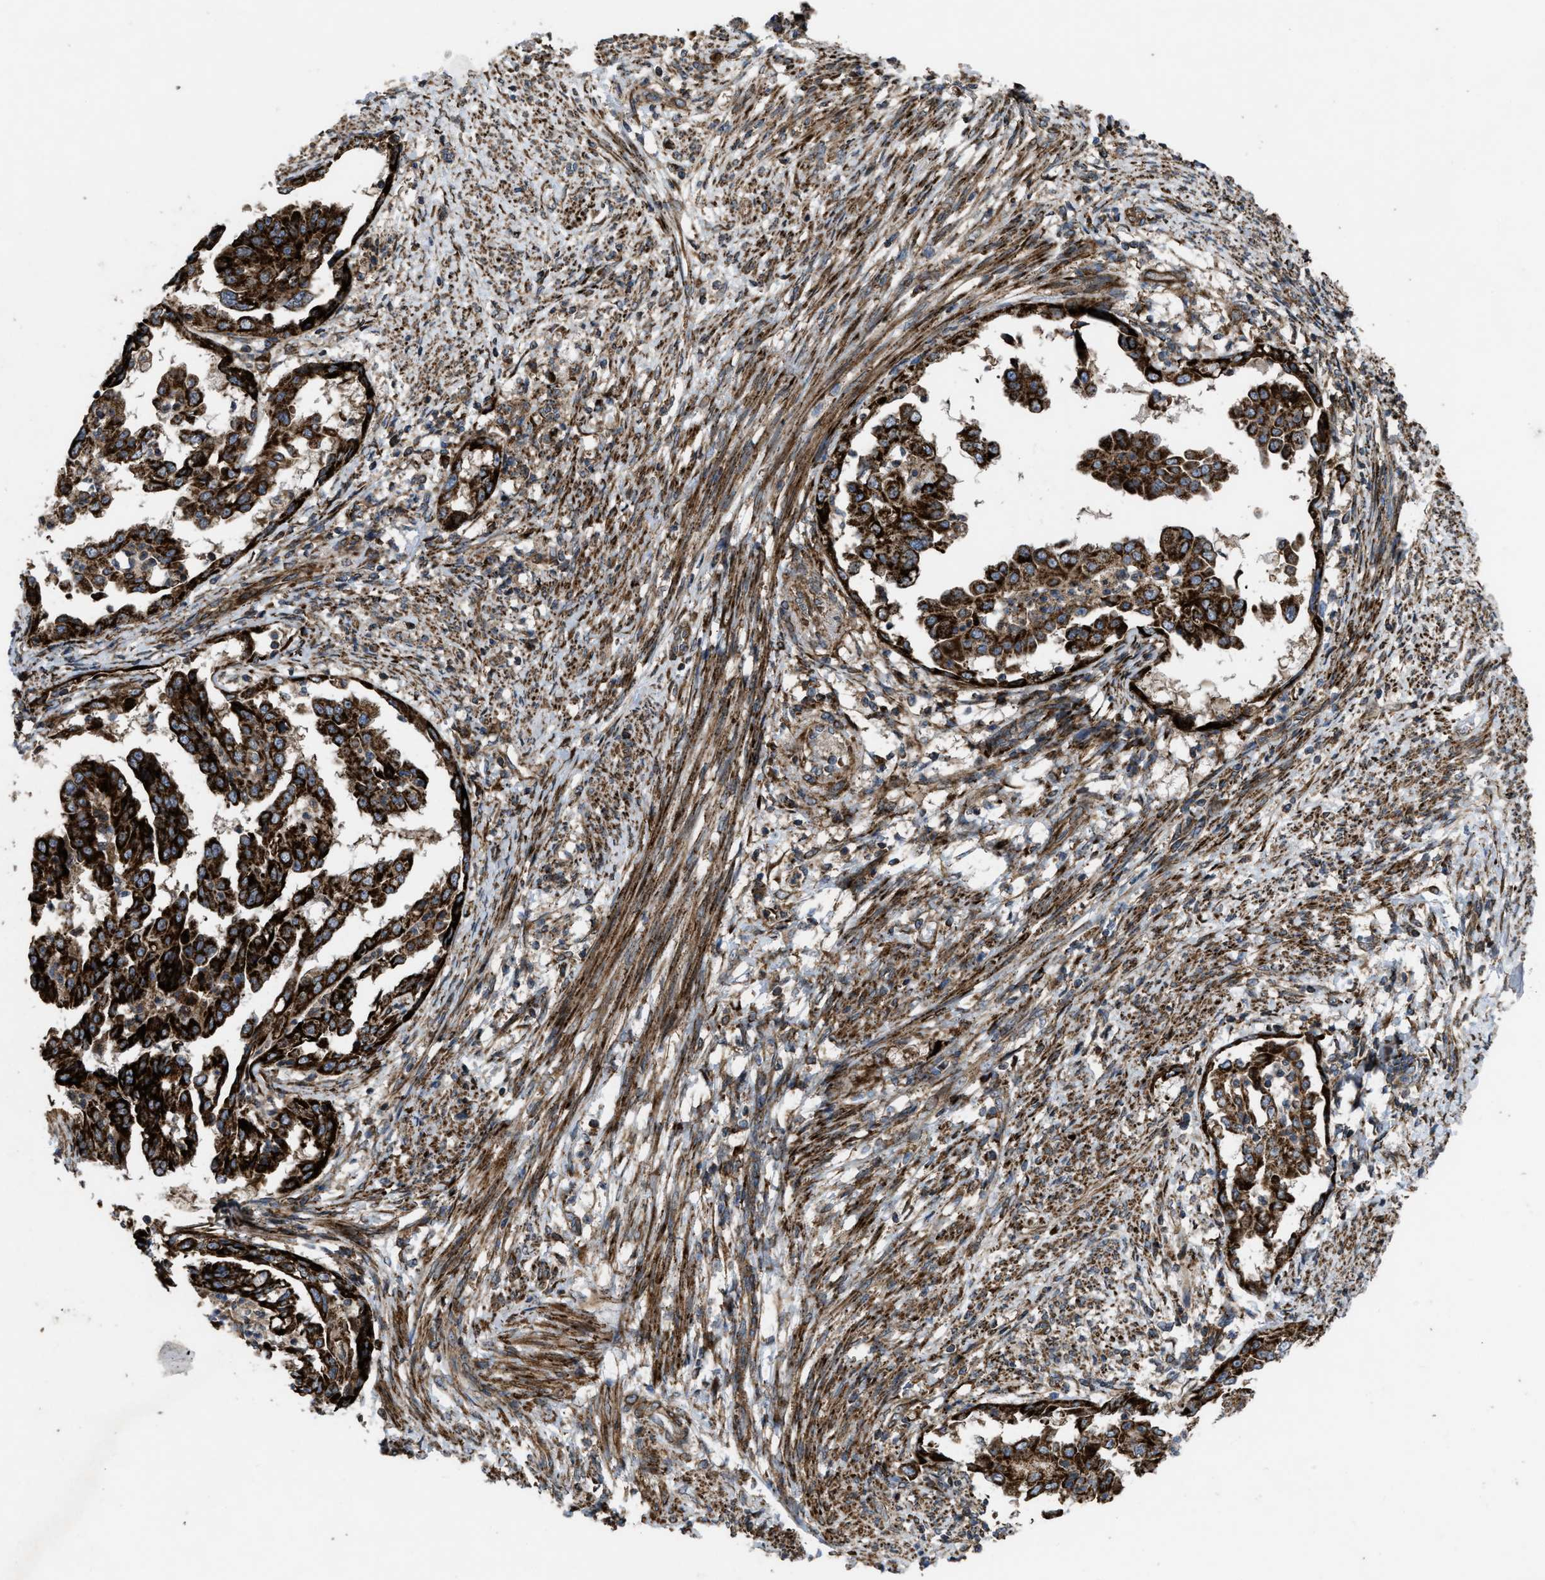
{"staining": {"intensity": "strong", "quantity": ">75%", "location": "cytoplasmic/membranous"}, "tissue": "endometrial cancer", "cell_type": "Tumor cells", "image_type": "cancer", "snomed": [{"axis": "morphology", "description": "Adenocarcinoma, NOS"}, {"axis": "topography", "description": "Endometrium"}], "caption": "Immunohistochemical staining of endometrial cancer demonstrates high levels of strong cytoplasmic/membranous staining in approximately >75% of tumor cells.", "gene": "PER3", "patient": {"sex": "female", "age": 85}}